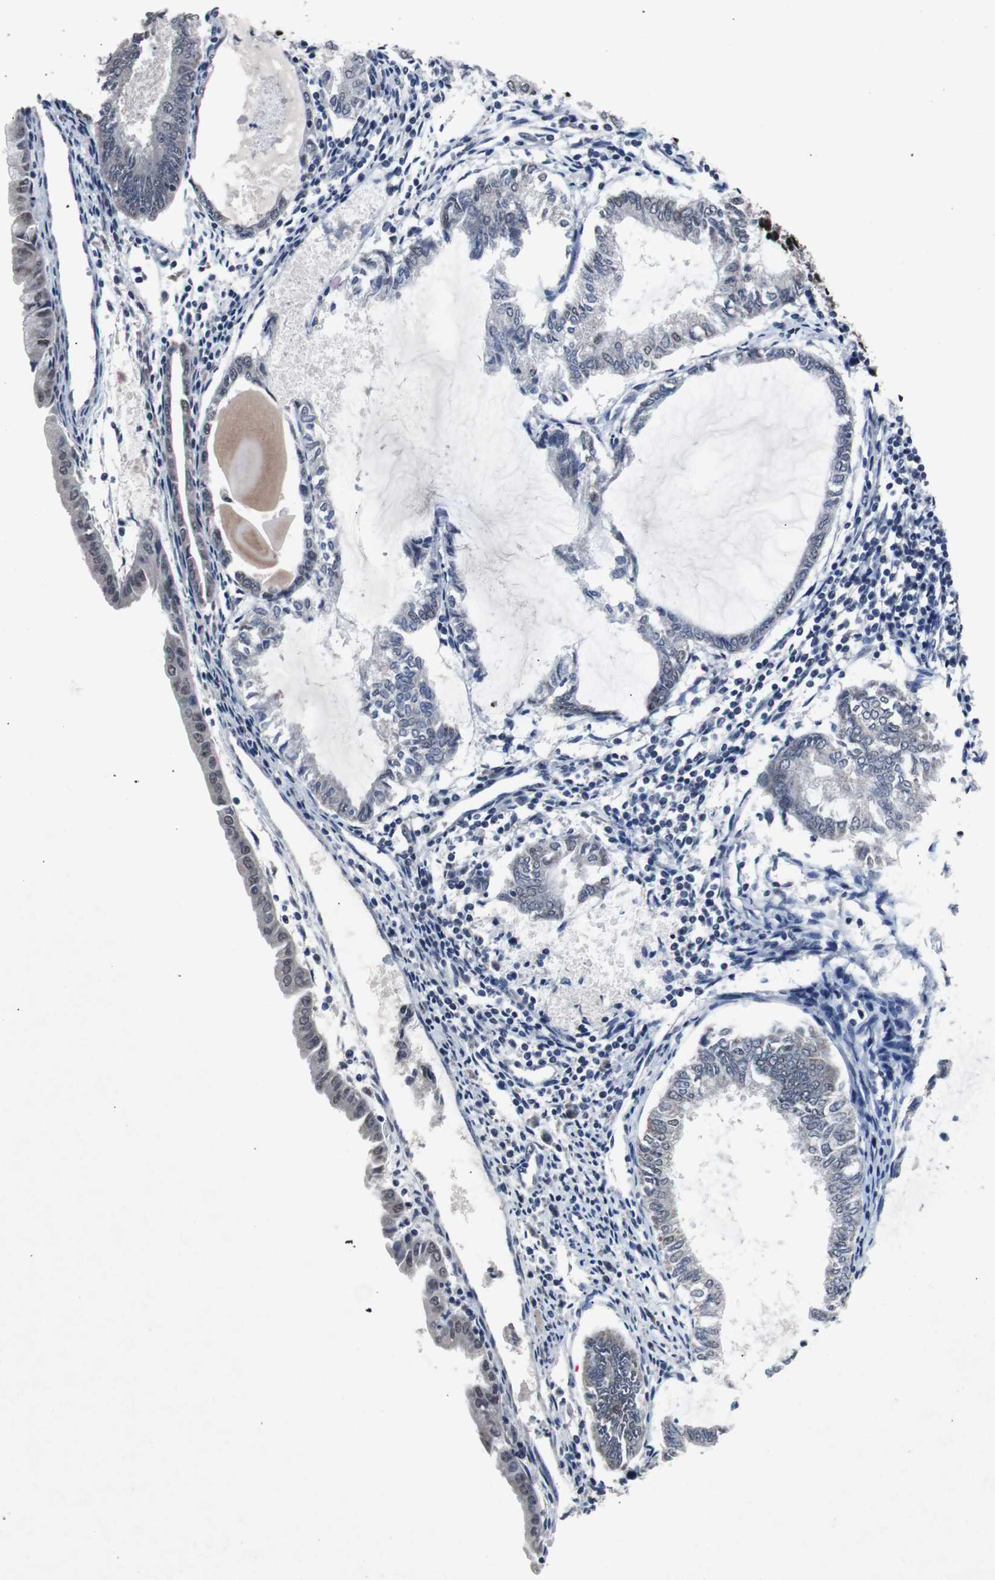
{"staining": {"intensity": "negative", "quantity": "none", "location": "none"}, "tissue": "endometrial cancer", "cell_type": "Tumor cells", "image_type": "cancer", "snomed": [{"axis": "morphology", "description": "Adenocarcinoma, NOS"}, {"axis": "topography", "description": "Endometrium"}], "caption": "Tumor cells are negative for protein expression in human adenocarcinoma (endometrial).", "gene": "RBM47", "patient": {"sex": "female", "age": 86}}